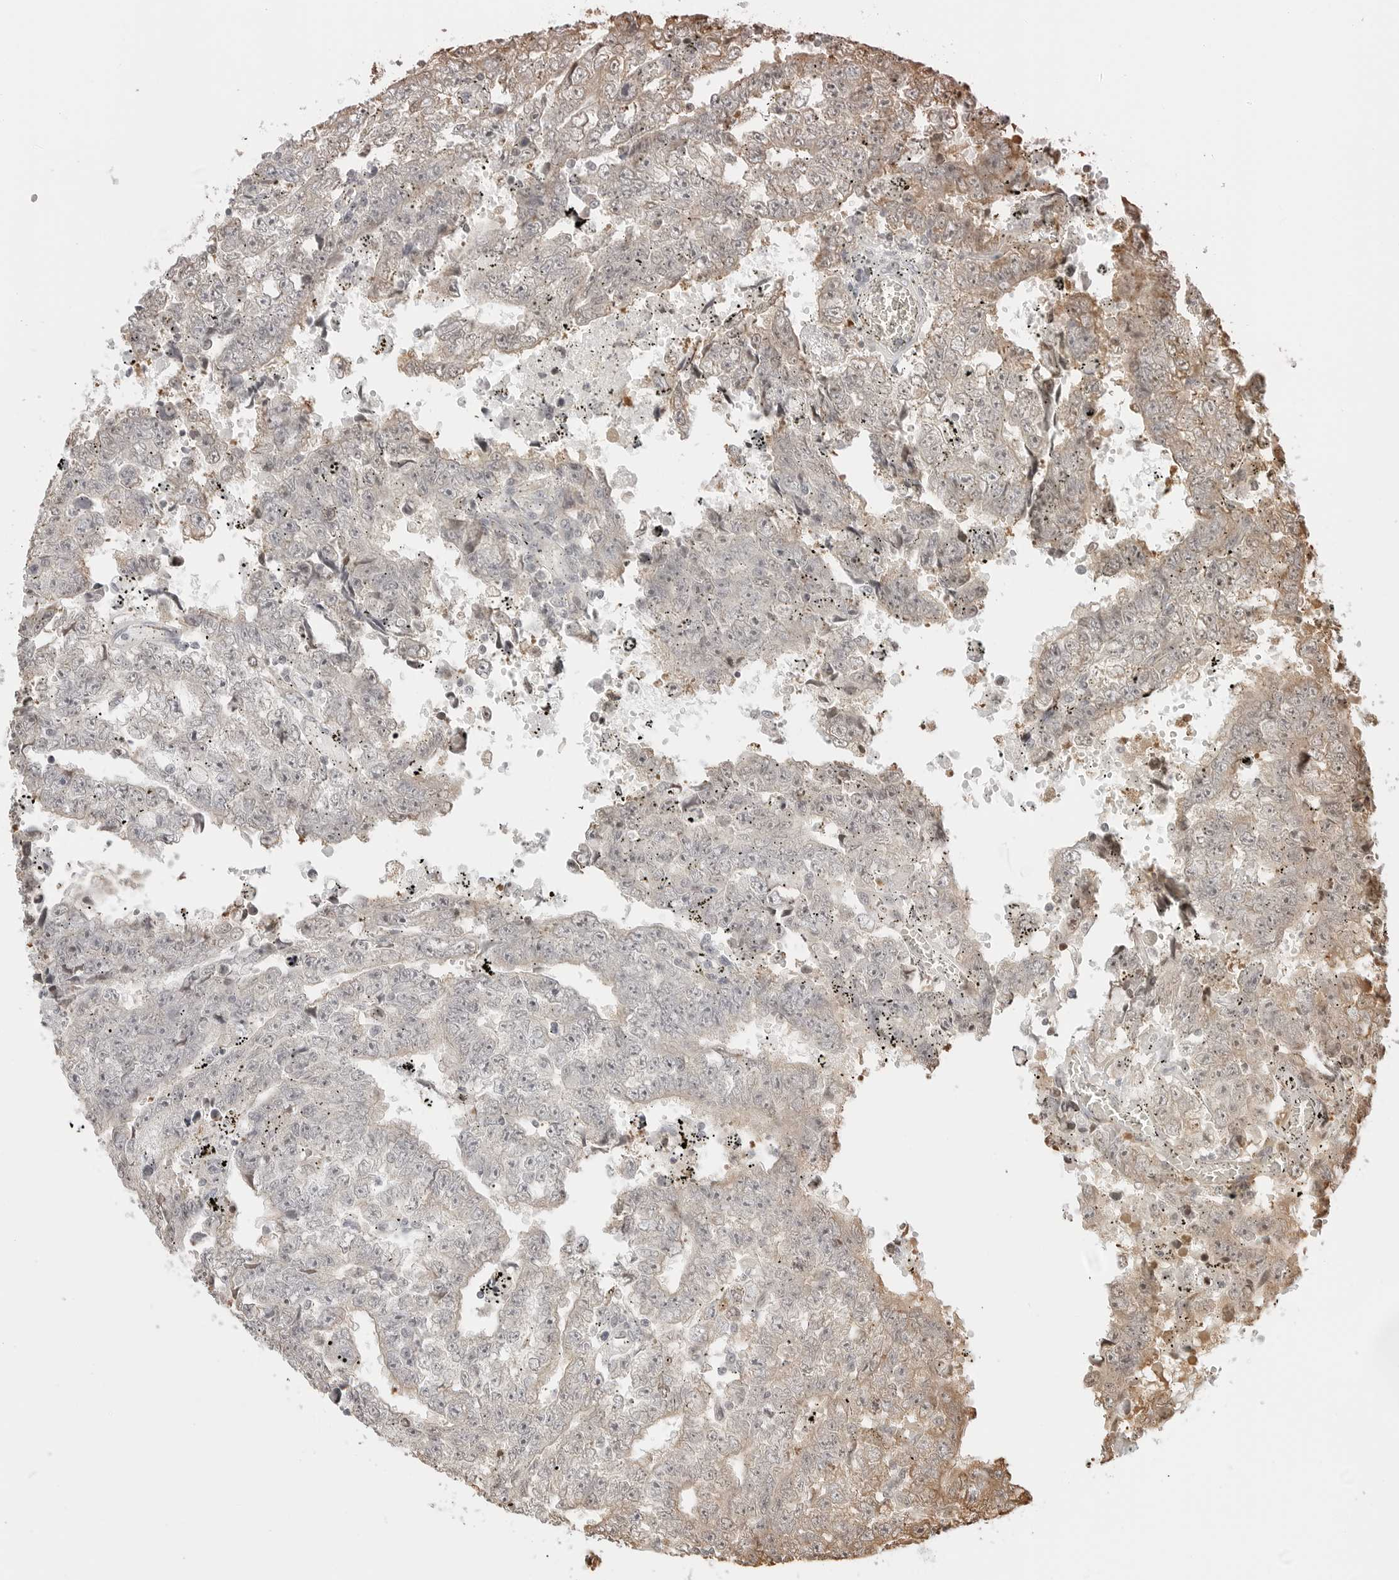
{"staining": {"intensity": "weak", "quantity": "<25%", "location": "cytoplasmic/membranous,nuclear"}, "tissue": "testis cancer", "cell_type": "Tumor cells", "image_type": "cancer", "snomed": [{"axis": "morphology", "description": "Carcinoma, Embryonal, NOS"}, {"axis": "topography", "description": "Testis"}], "caption": "DAB immunohistochemical staining of testis embryonal carcinoma exhibits no significant positivity in tumor cells. Nuclei are stained in blue.", "gene": "FKBP14", "patient": {"sex": "male", "age": 25}}